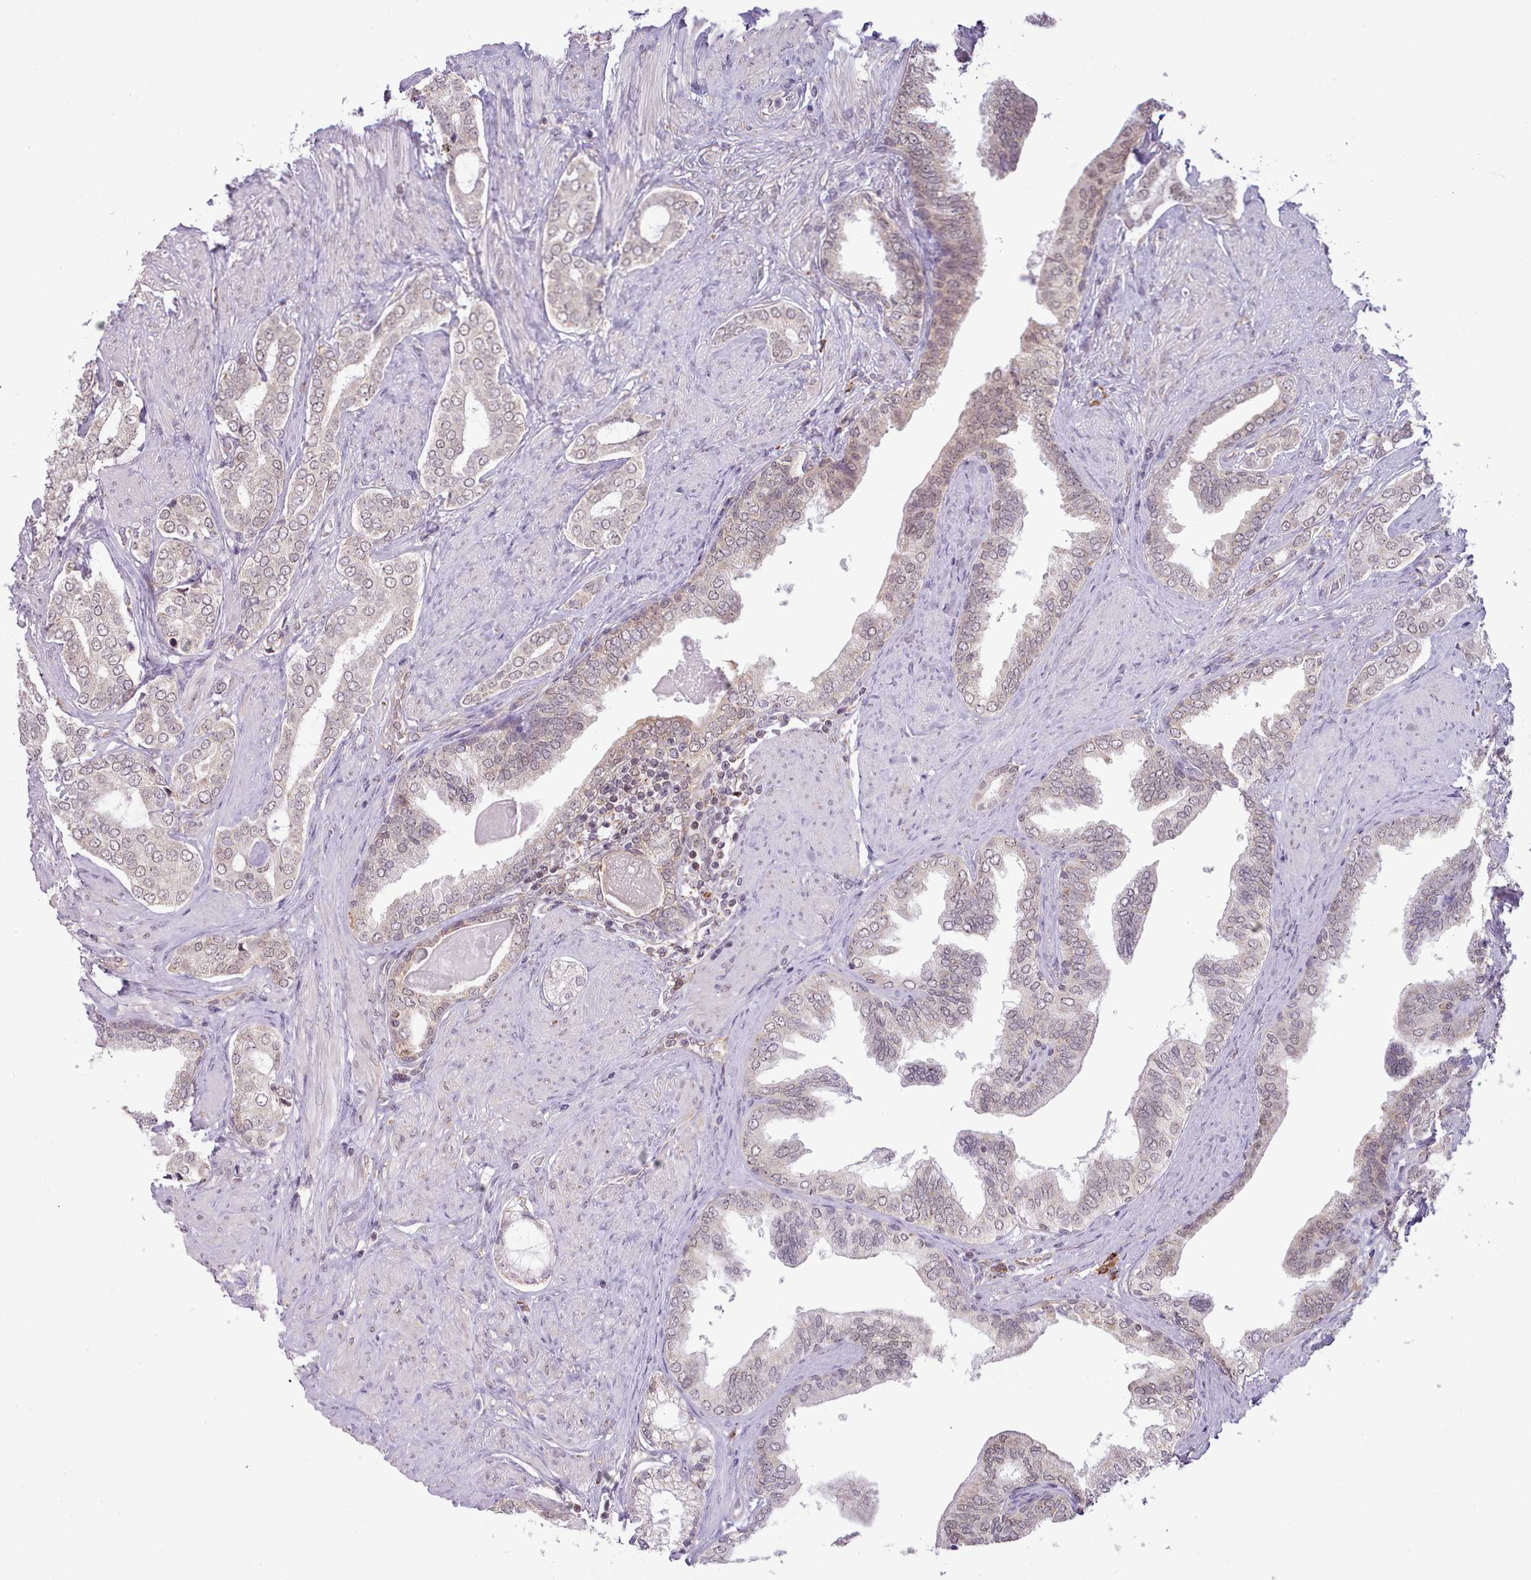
{"staining": {"intensity": "weak", "quantity": "<25%", "location": "cytoplasmic/membranous,nuclear"}, "tissue": "prostate cancer", "cell_type": "Tumor cells", "image_type": "cancer", "snomed": [{"axis": "morphology", "description": "Adenocarcinoma, High grade"}, {"axis": "topography", "description": "Prostate"}], "caption": "Immunohistochemical staining of prostate adenocarcinoma (high-grade) shows no significant positivity in tumor cells.", "gene": "SEC61B", "patient": {"sex": "male", "age": 71}}